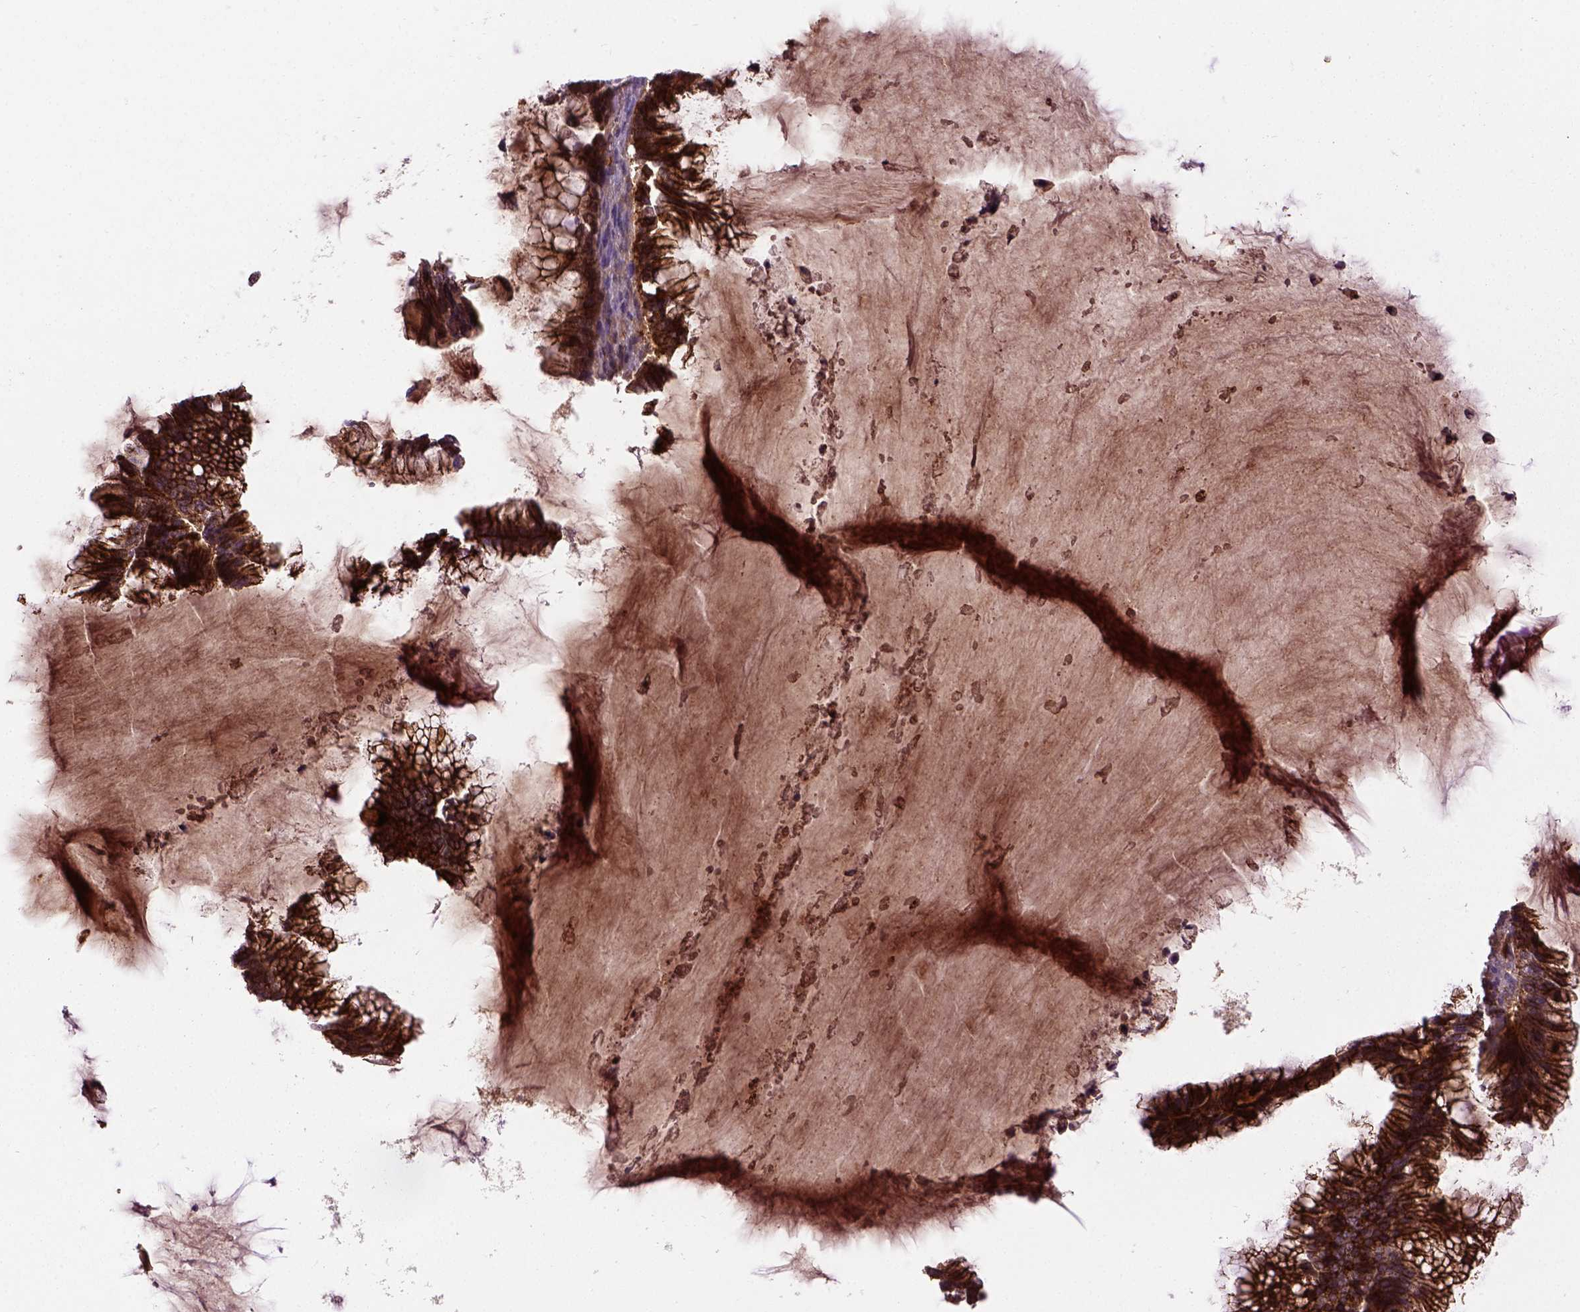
{"staining": {"intensity": "strong", "quantity": ">75%", "location": "cytoplasmic/membranous"}, "tissue": "ovarian cancer", "cell_type": "Tumor cells", "image_type": "cancer", "snomed": [{"axis": "morphology", "description": "Cystadenocarcinoma, mucinous, NOS"}, {"axis": "topography", "description": "Ovary"}], "caption": "A histopathology image of ovarian cancer stained for a protein displays strong cytoplasmic/membranous brown staining in tumor cells.", "gene": "CDH1", "patient": {"sex": "female", "age": 38}}